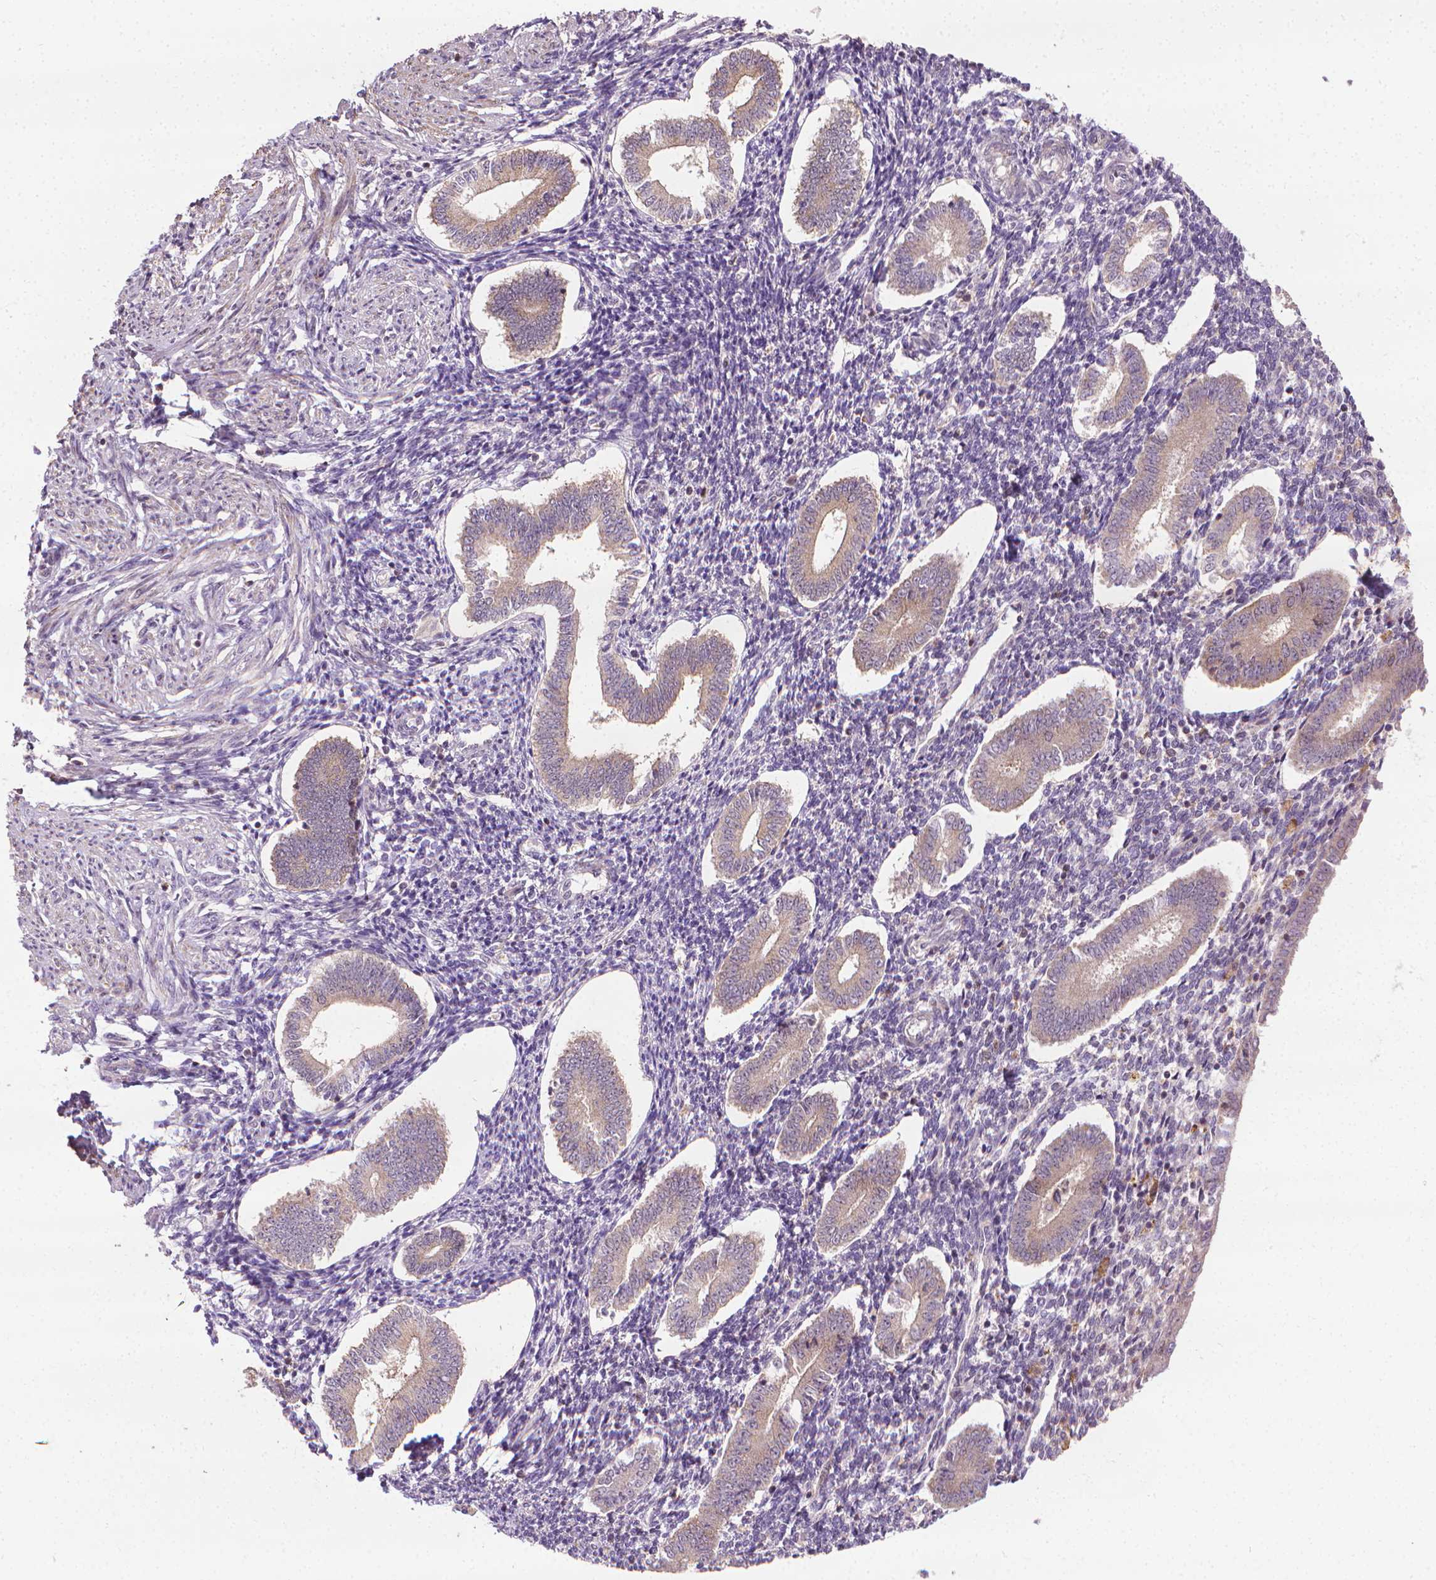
{"staining": {"intensity": "weak", "quantity": "25%-75%", "location": "cytoplasmic/membranous"}, "tissue": "endometrium", "cell_type": "Cells in endometrial stroma", "image_type": "normal", "snomed": [{"axis": "morphology", "description": "Normal tissue, NOS"}, {"axis": "topography", "description": "Endometrium"}], "caption": "Protein expression analysis of normal endometrium demonstrates weak cytoplasmic/membranous staining in approximately 25%-75% of cells in endometrial stroma.", "gene": "PRAG1", "patient": {"sex": "female", "age": 40}}